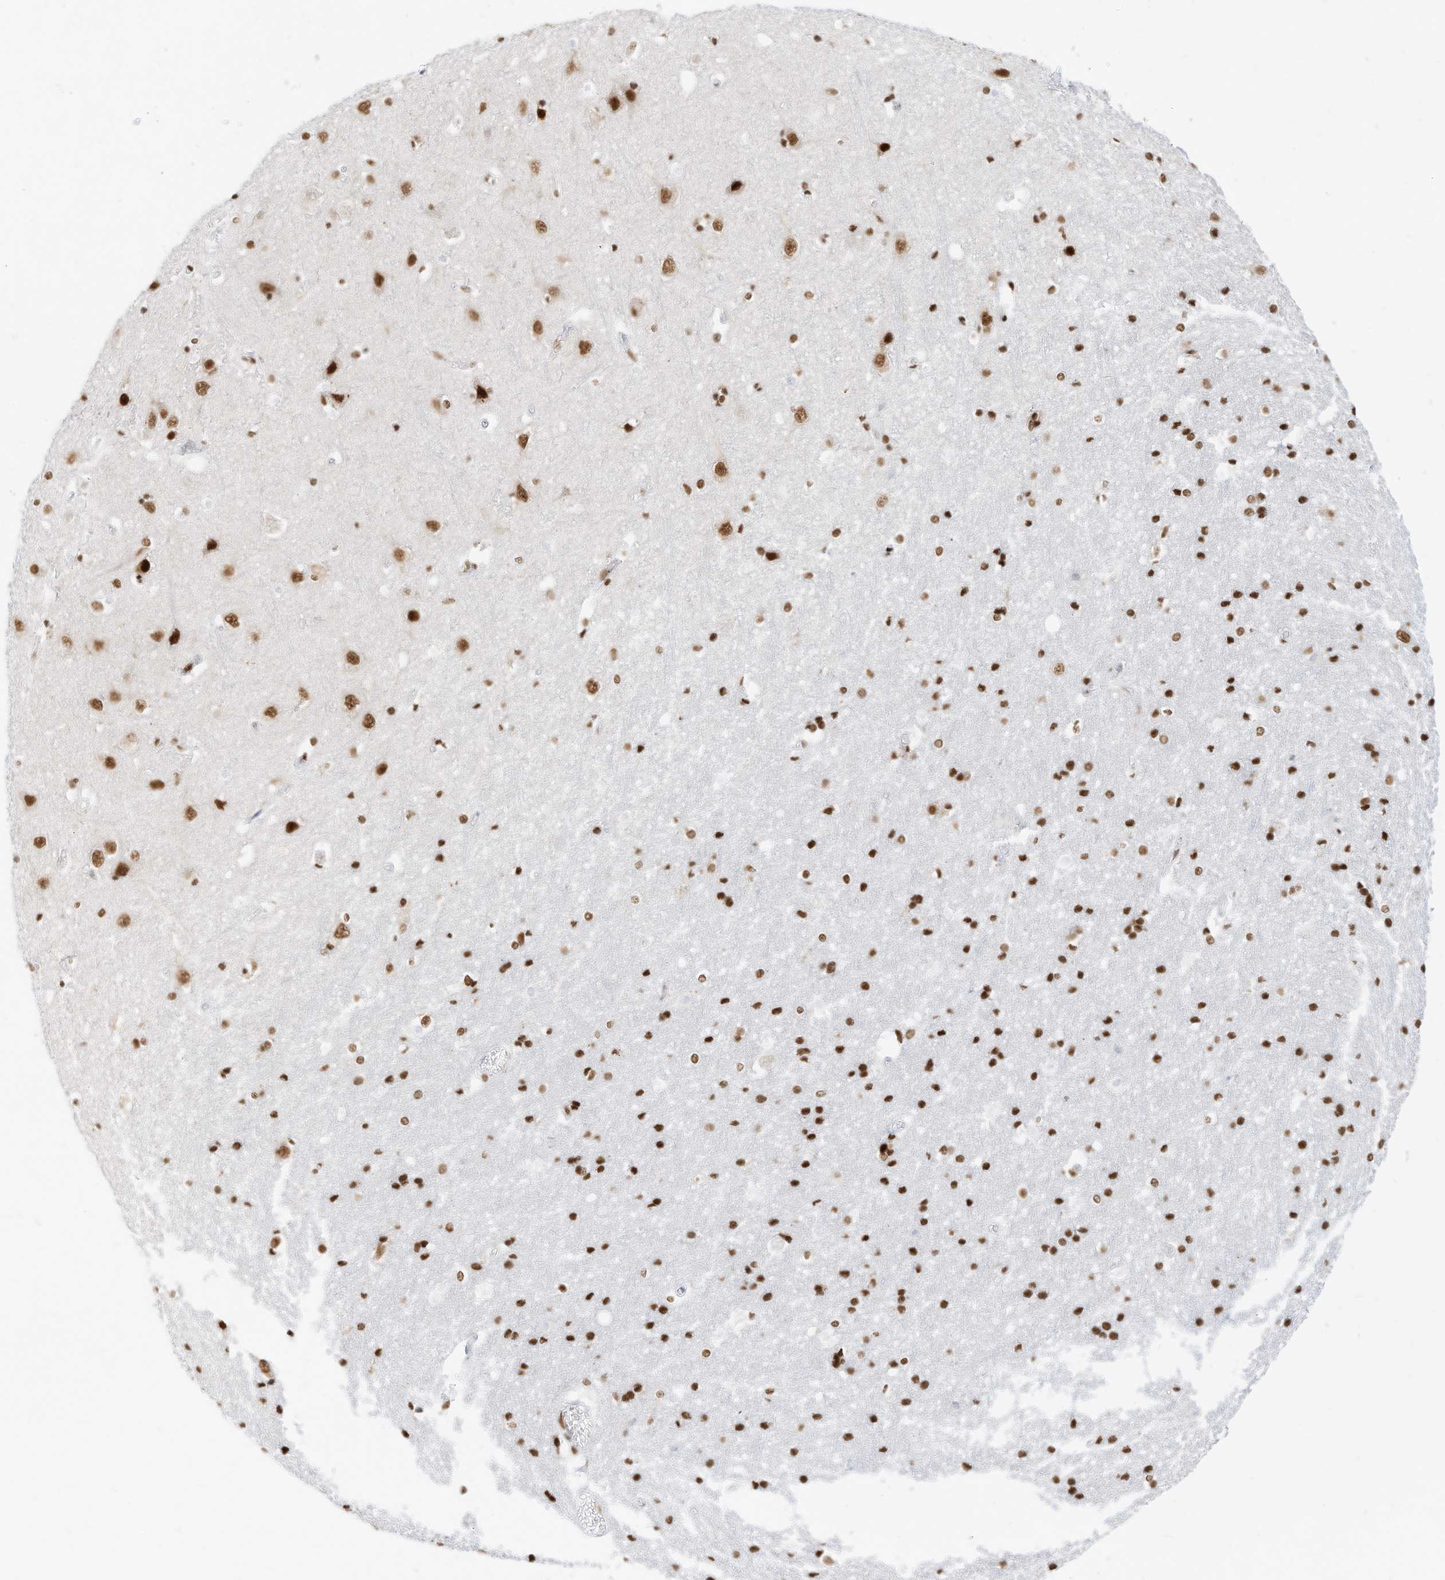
{"staining": {"intensity": "moderate", "quantity": ">75%", "location": "nuclear"}, "tissue": "cerebral cortex", "cell_type": "Endothelial cells", "image_type": "normal", "snomed": [{"axis": "morphology", "description": "Normal tissue, NOS"}, {"axis": "topography", "description": "Cerebral cortex"}], "caption": "This micrograph shows benign cerebral cortex stained with immunohistochemistry (IHC) to label a protein in brown. The nuclear of endothelial cells show moderate positivity for the protein. Nuclei are counter-stained blue.", "gene": "SMARCA2", "patient": {"sex": "male", "age": 54}}